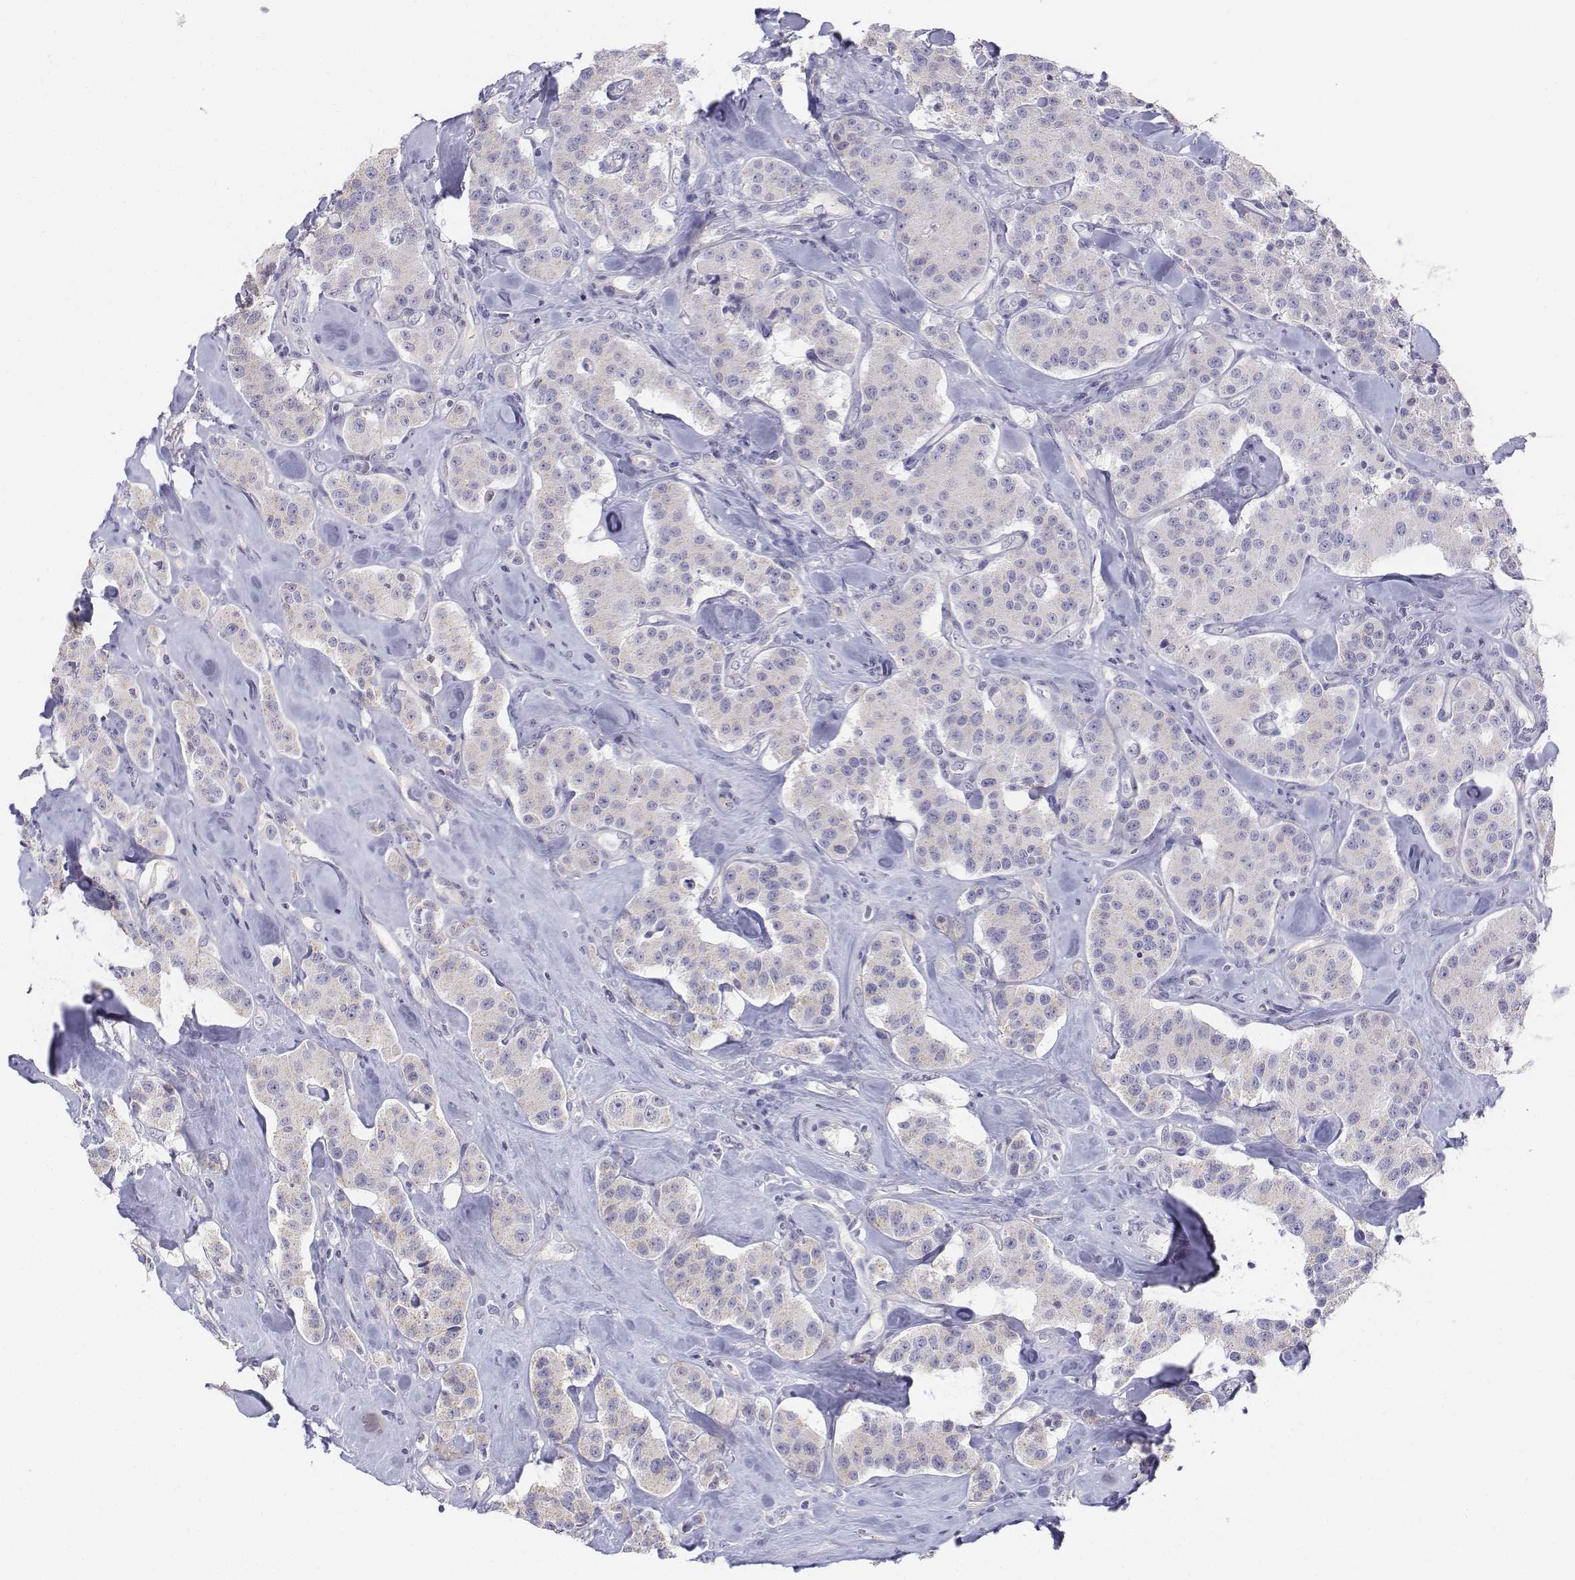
{"staining": {"intensity": "negative", "quantity": "none", "location": "none"}, "tissue": "carcinoid", "cell_type": "Tumor cells", "image_type": "cancer", "snomed": [{"axis": "morphology", "description": "Carcinoid, malignant, NOS"}, {"axis": "topography", "description": "Pancreas"}], "caption": "This is a micrograph of immunohistochemistry staining of carcinoid (malignant), which shows no expression in tumor cells.", "gene": "LGSN", "patient": {"sex": "male", "age": 41}}